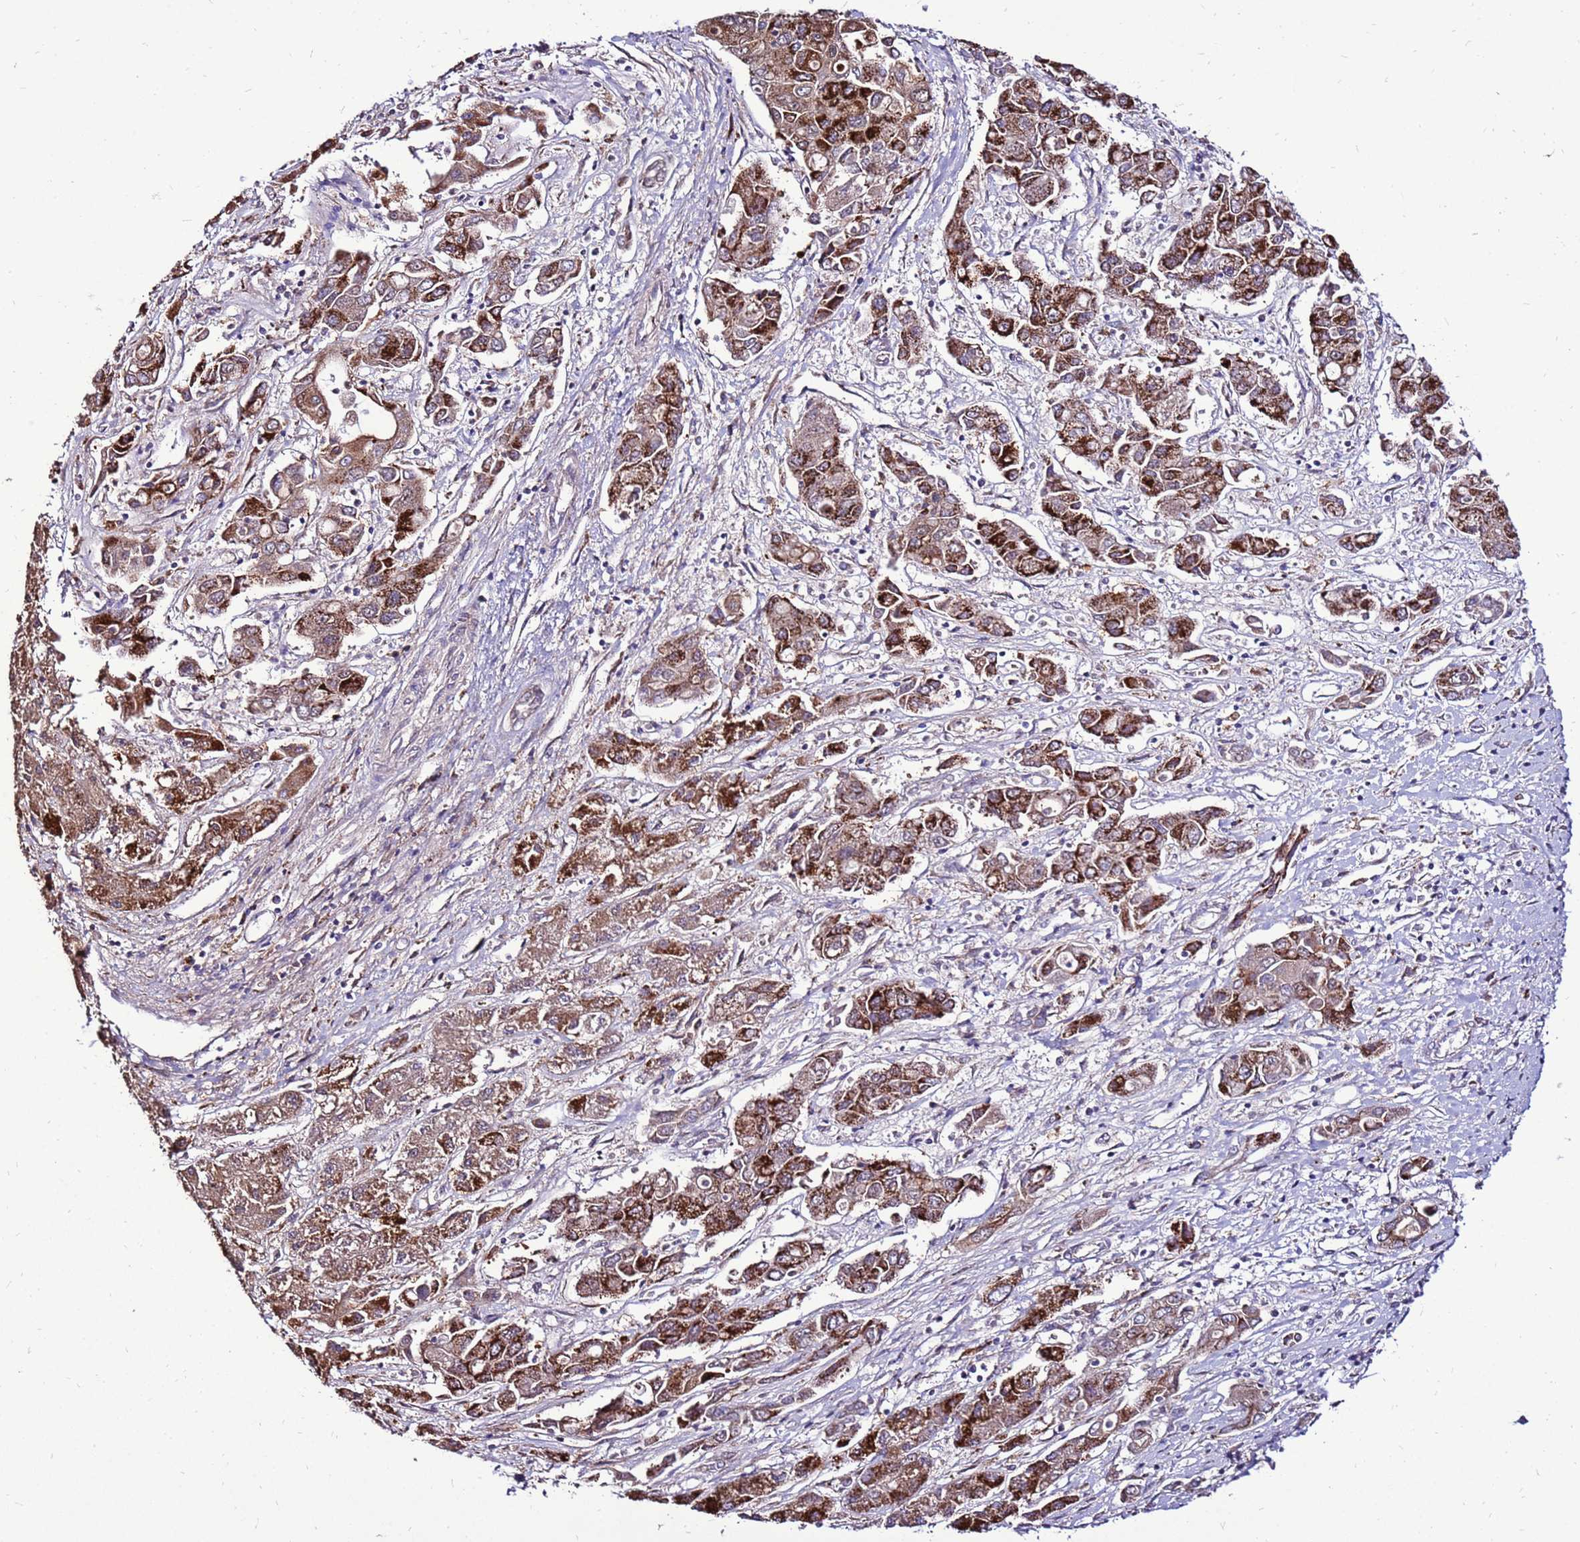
{"staining": {"intensity": "strong", "quantity": ">75%", "location": "cytoplasmic/membranous"}, "tissue": "liver cancer", "cell_type": "Tumor cells", "image_type": "cancer", "snomed": [{"axis": "morphology", "description": "Cholangiocarcinoma"}, {"axis": "topography", "description": "Liver"}], "caption": "The immunohistochemical stain labels strong cytoplasmic/membranous staining in tumor cells of liver cancer tissue. The protein of interest is stained brown, and the nuclei are stained in blue (DAB IHC with brightfield microscopy, high magnification).", "gene": "SPSB3", "patient": {"sex": "male", "age": 67}}